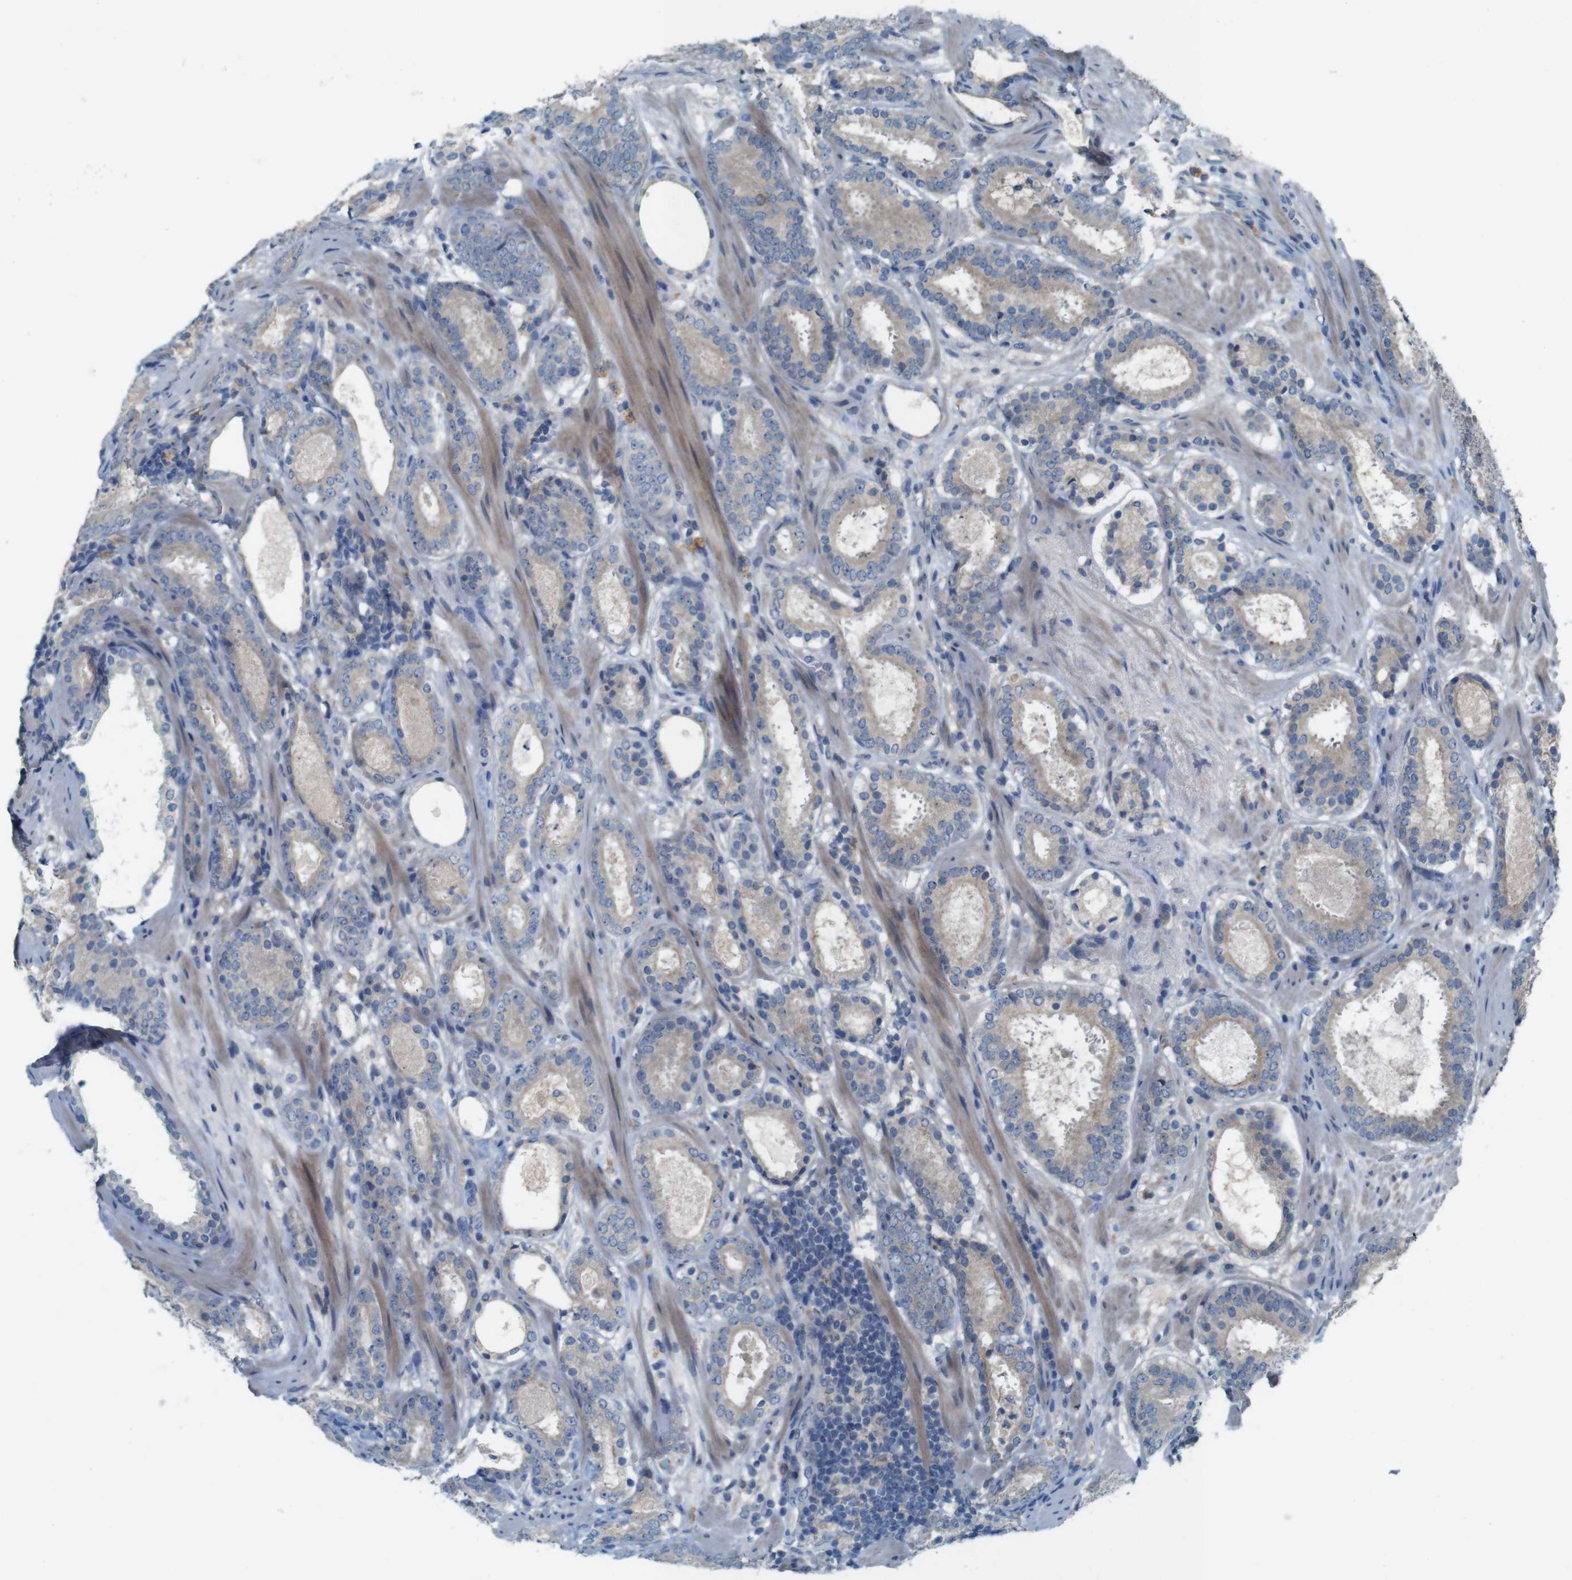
{"staining": {"intensity": "weak", "quantity": ">75%", "location": "cytoplasmic/membranous"}, "tissue": "prostate cancer", "cell_type": "Tumor cells", "image_type": "cancer", "snomed": [{"axis": "morphology", "description": "Adenocarcinoma, Low grade"}, {"axis": "topography", "description": "Prostate"}], "caption": "DAB immunohistochemical staining of low-grade adenocarcinoma (prostate) demonstrates weak cytoplasmic/membranous protein staining in about >75% of tumor cells.", "gene": "MOGAT3", "patient": {"sex": "male", "age": 69}}